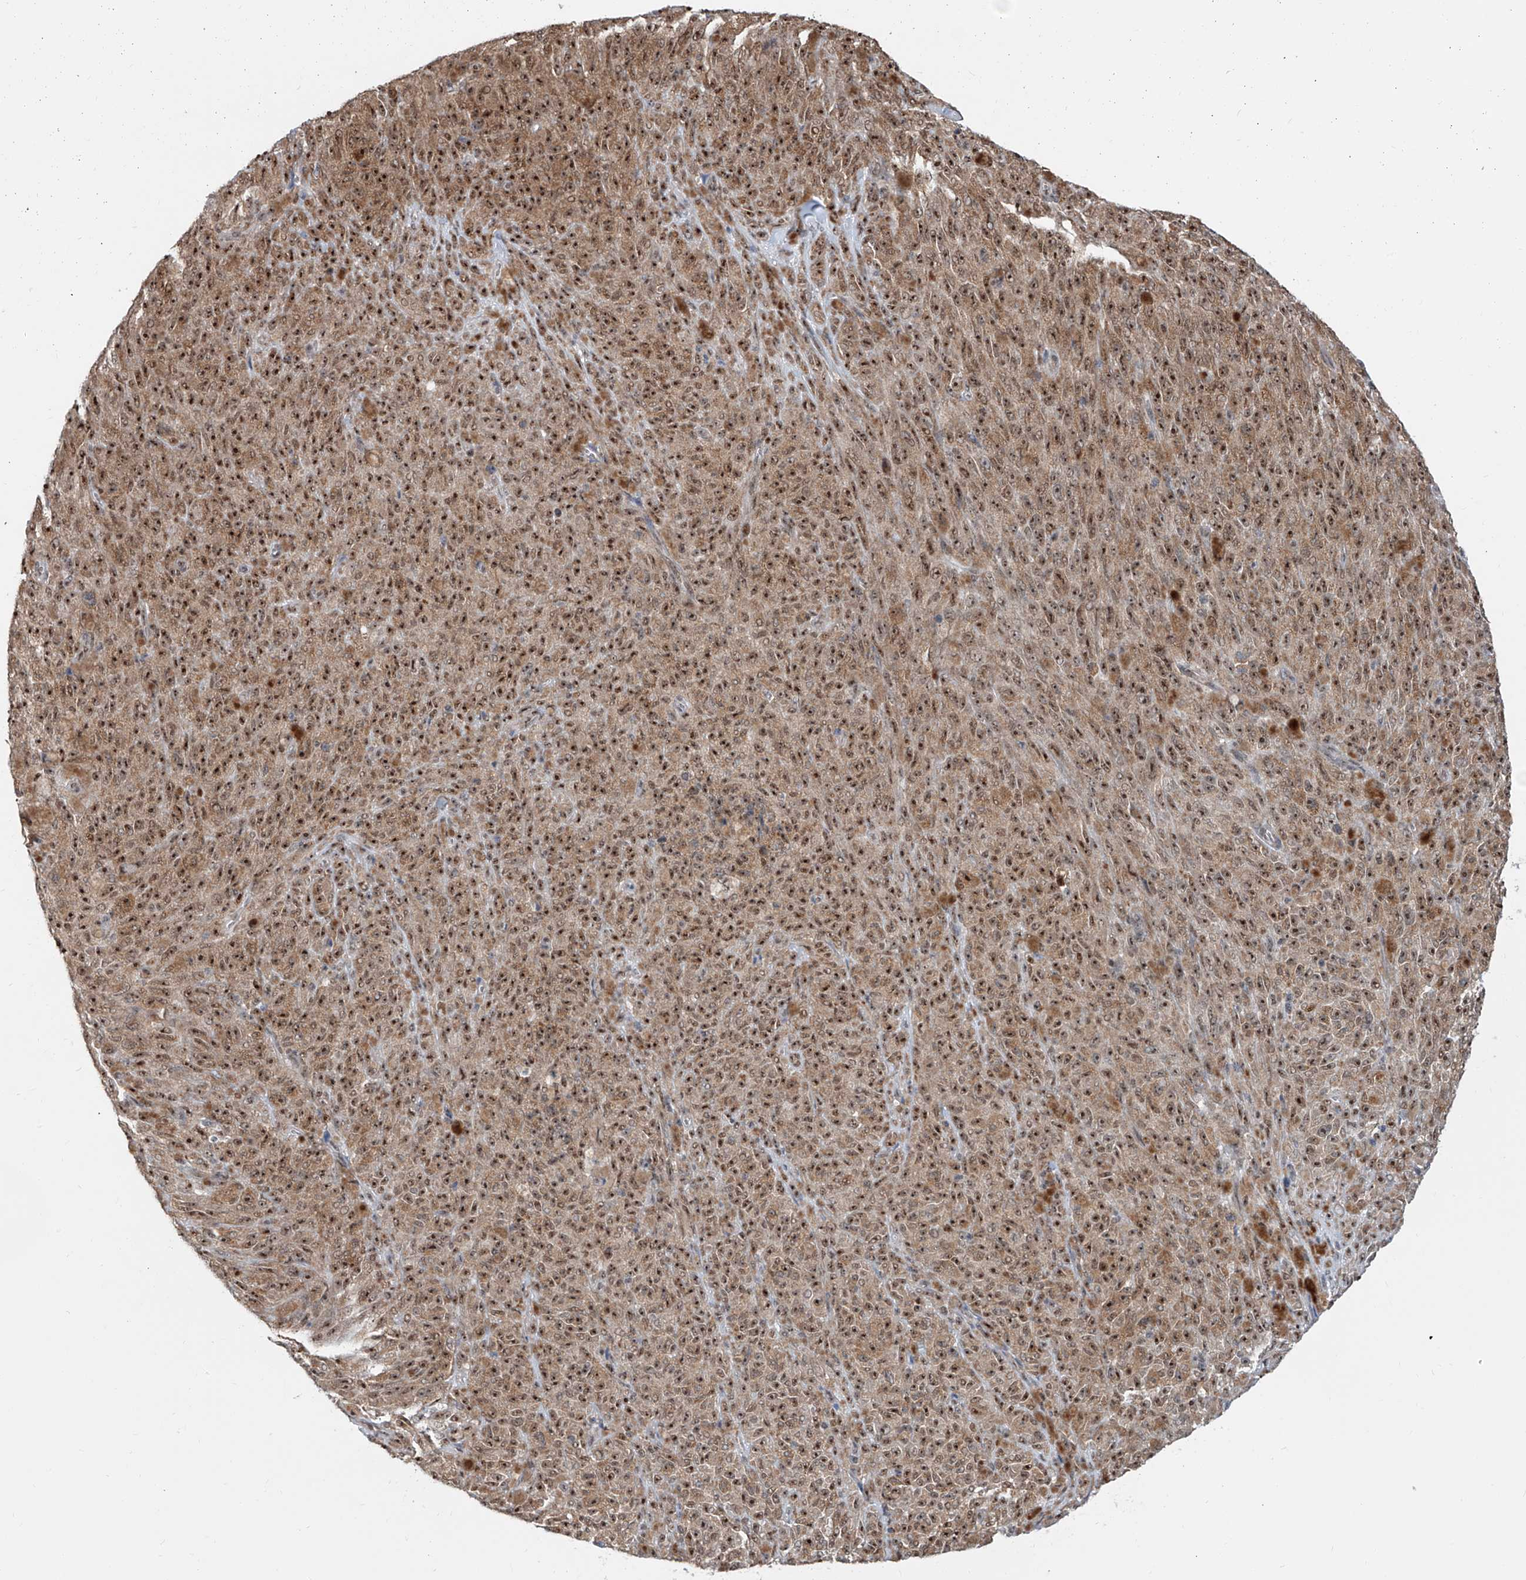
{"staining": {"intensity": "strong", "quantity": ">75%", "location": "nuclear"}, "tissue": "melanoma", "cell_type": "Tumor cells", "image_type": "cancer", "snomed": [{"axis": "morphology", "description": "Malignant melanoma, NOS"}, {"axis": "topography", "description": "Skin"}], "caption": "This is an image of immunohistochemistry (IHC) staining of melanoma, which shows strong staining in the nuclear of tumor cells.", "gene": "SDE2", "patient": {"sex": "female", "age": 82}}